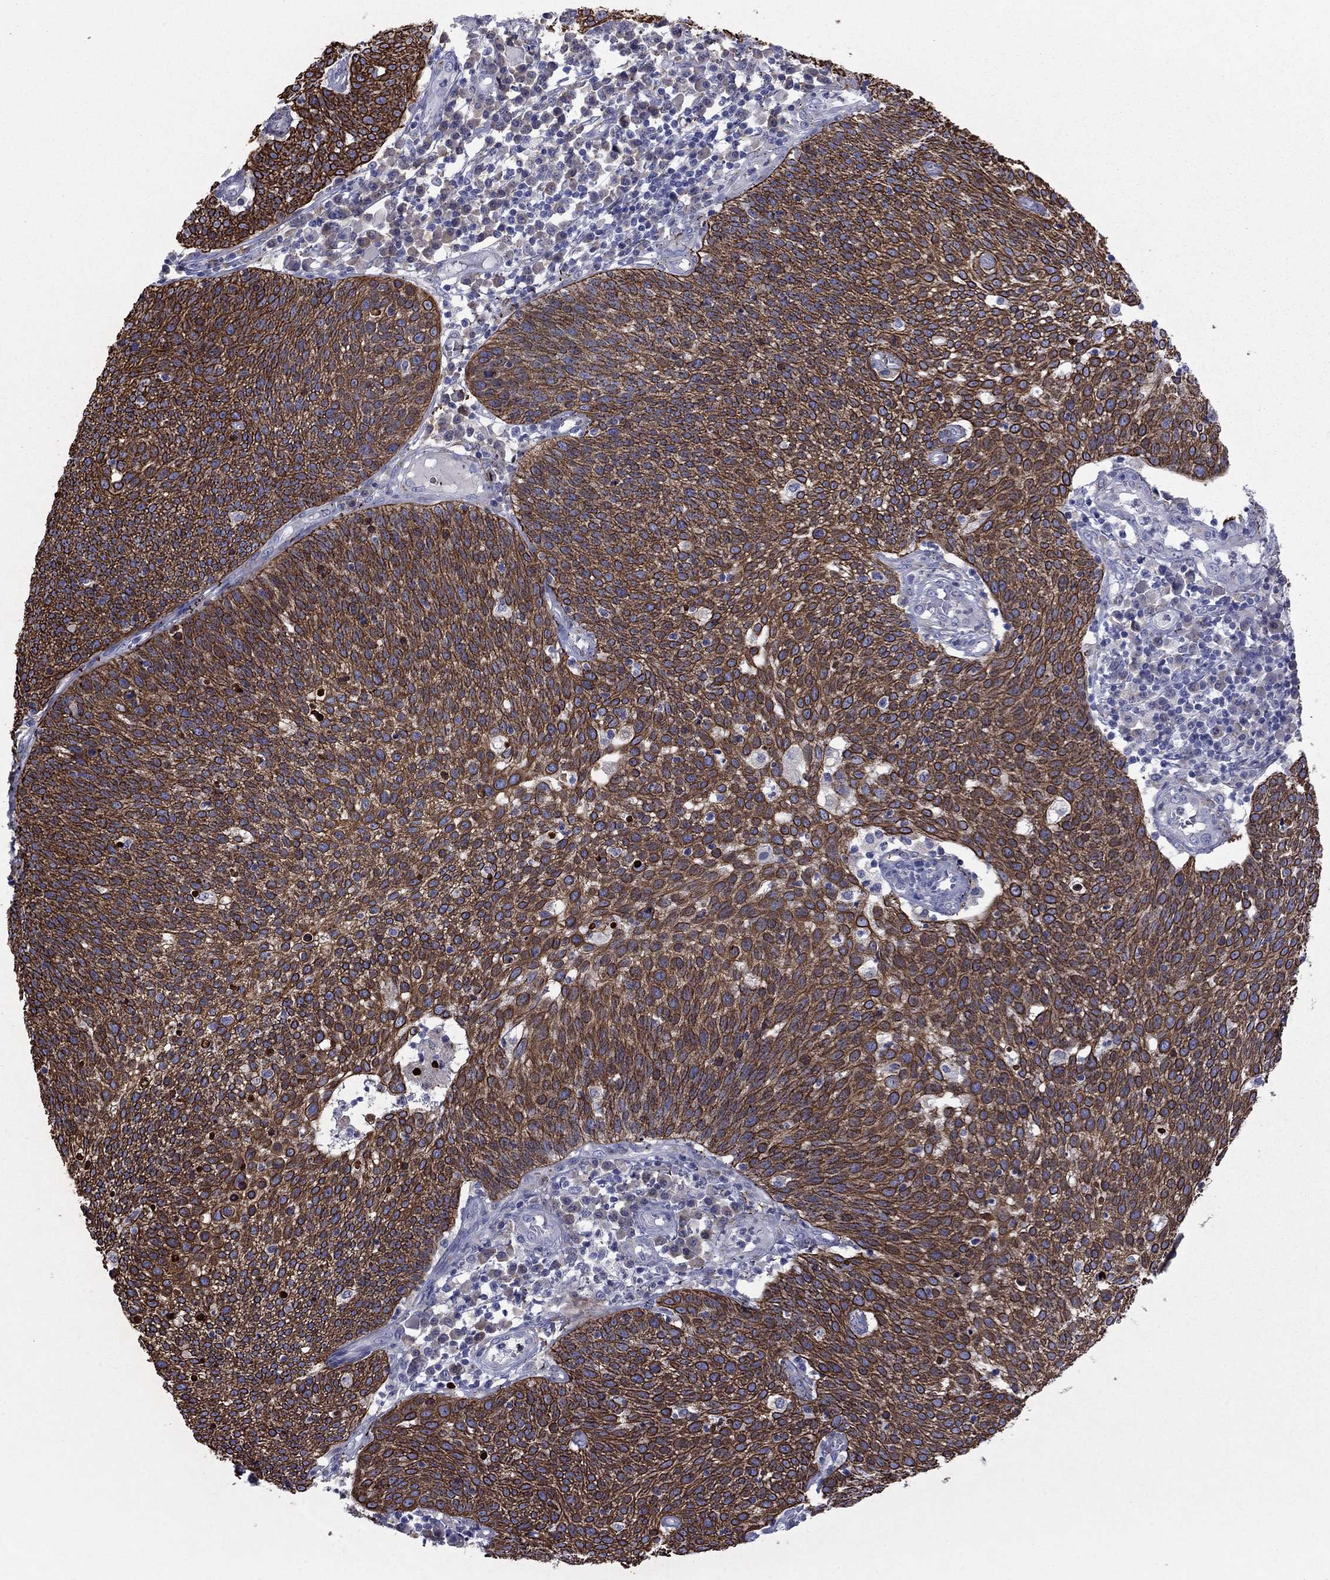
{"staining": {"intensity": "strong", "quantity": ">75%", "location": "cytoplasmic/membranous,nuclear"}, "tissue": "cervical cancer", "cell_type": "Tumor cells", "image_type": "cancer", "snomed": [{"axis": "morphology", "description": "Squamous cell carcinoma, NOS"}, {"axis": "topography", "description": "Cervix"}], "caption": "Protein analysis of squamous cell carcinoma (cervical) tissue displays strong cytoplasmic/membranous and nuclear positivity in approximately >75% of tumor cells.", "gene": "TMPRSS11A", "patient": {"sex": "female", "age": 34}}